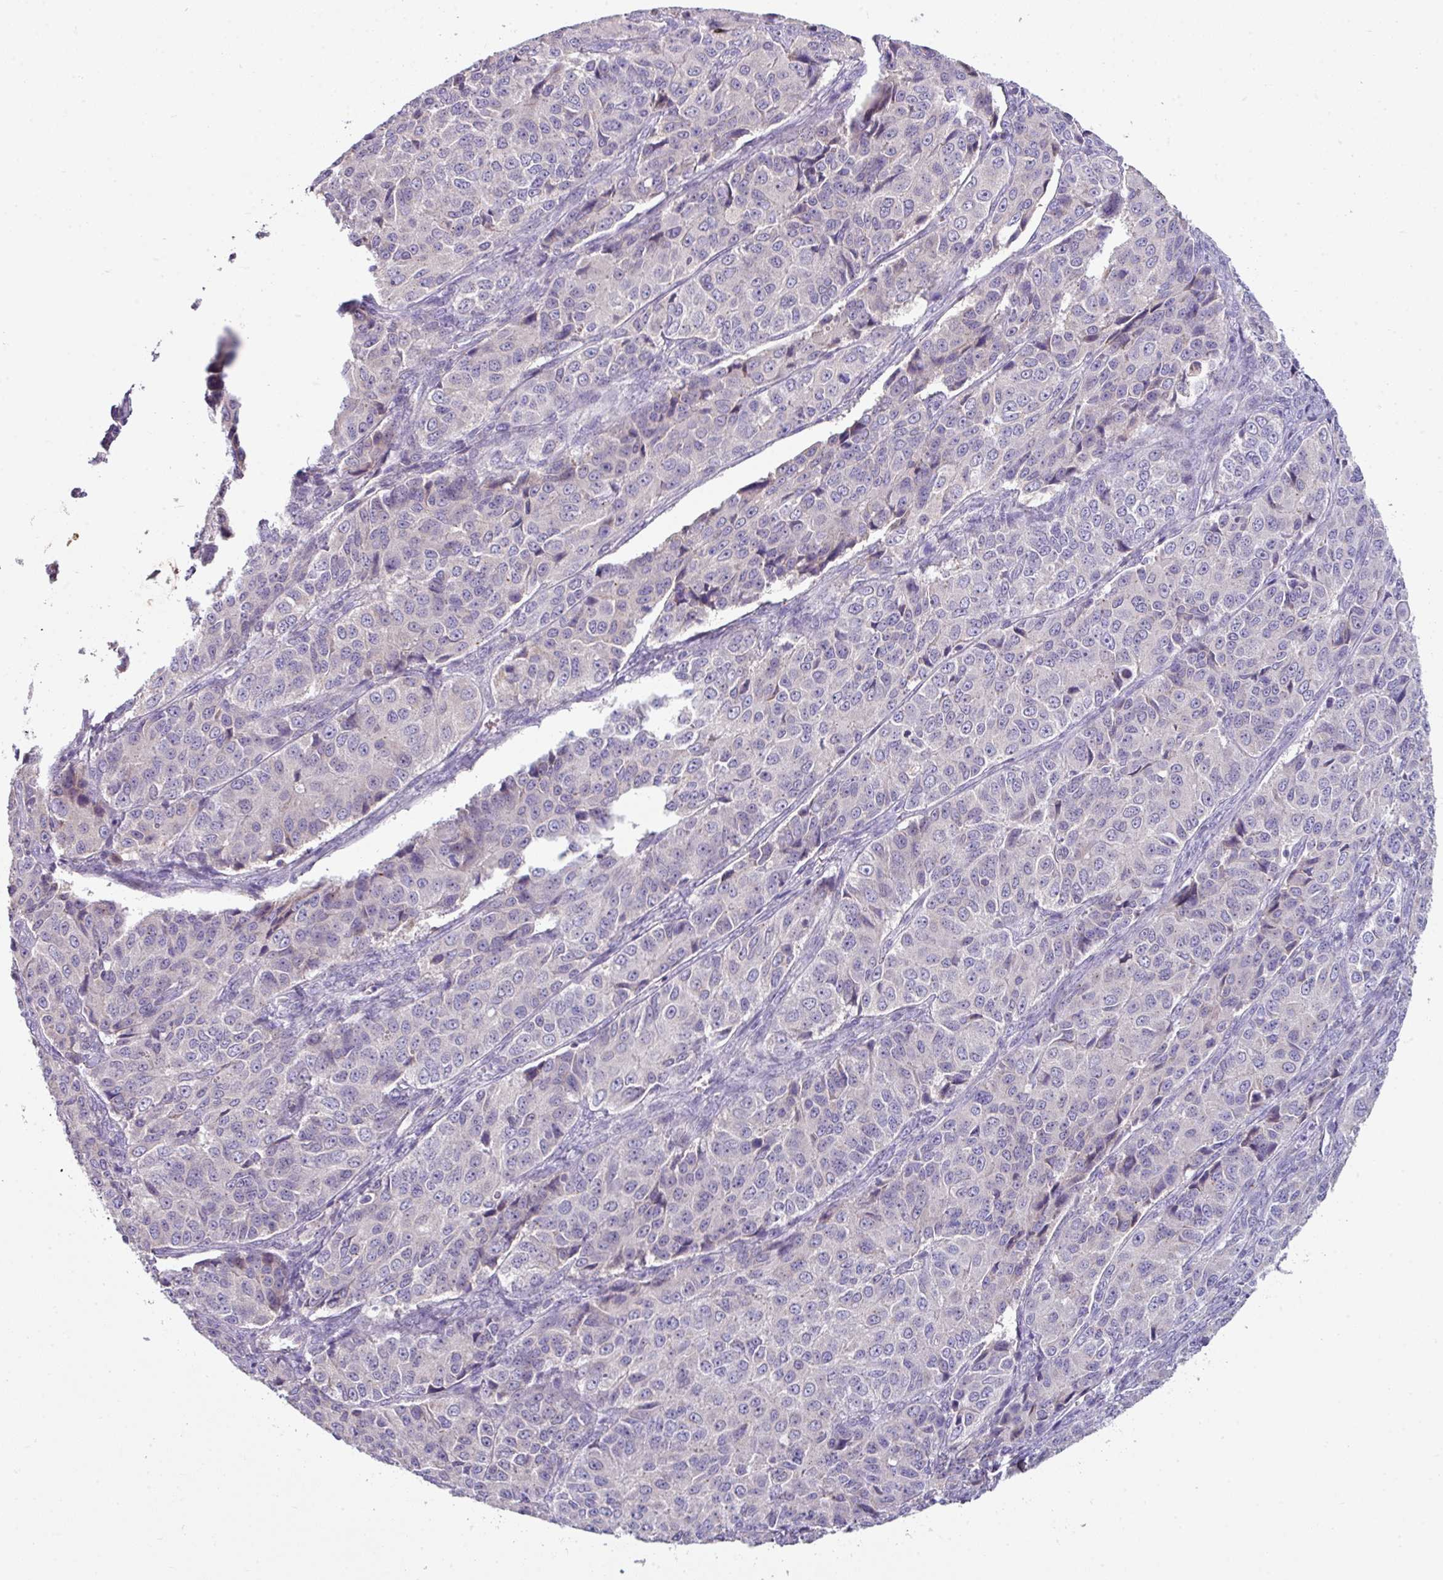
{"staining": {"intensity": "negative", "quantity": "none", "location": "none"}, "tissue": "ovarian cancer", "cell_type": "Tumor cells", "image_type": "cancer", "snomed": [{"axis": "morphology", "description": "Carcinoma, endometroid"}, {"axis": "topography", "description": "Ovary"}], "caption": "Human ovarian cancer (endometroid carcinoma) stained for a protein using immunohistochemistry (IHC) demonstrates no staining in tumor cells.", "gene": "SLAMF6", "patient": {"sex": "female", "age": 51}}